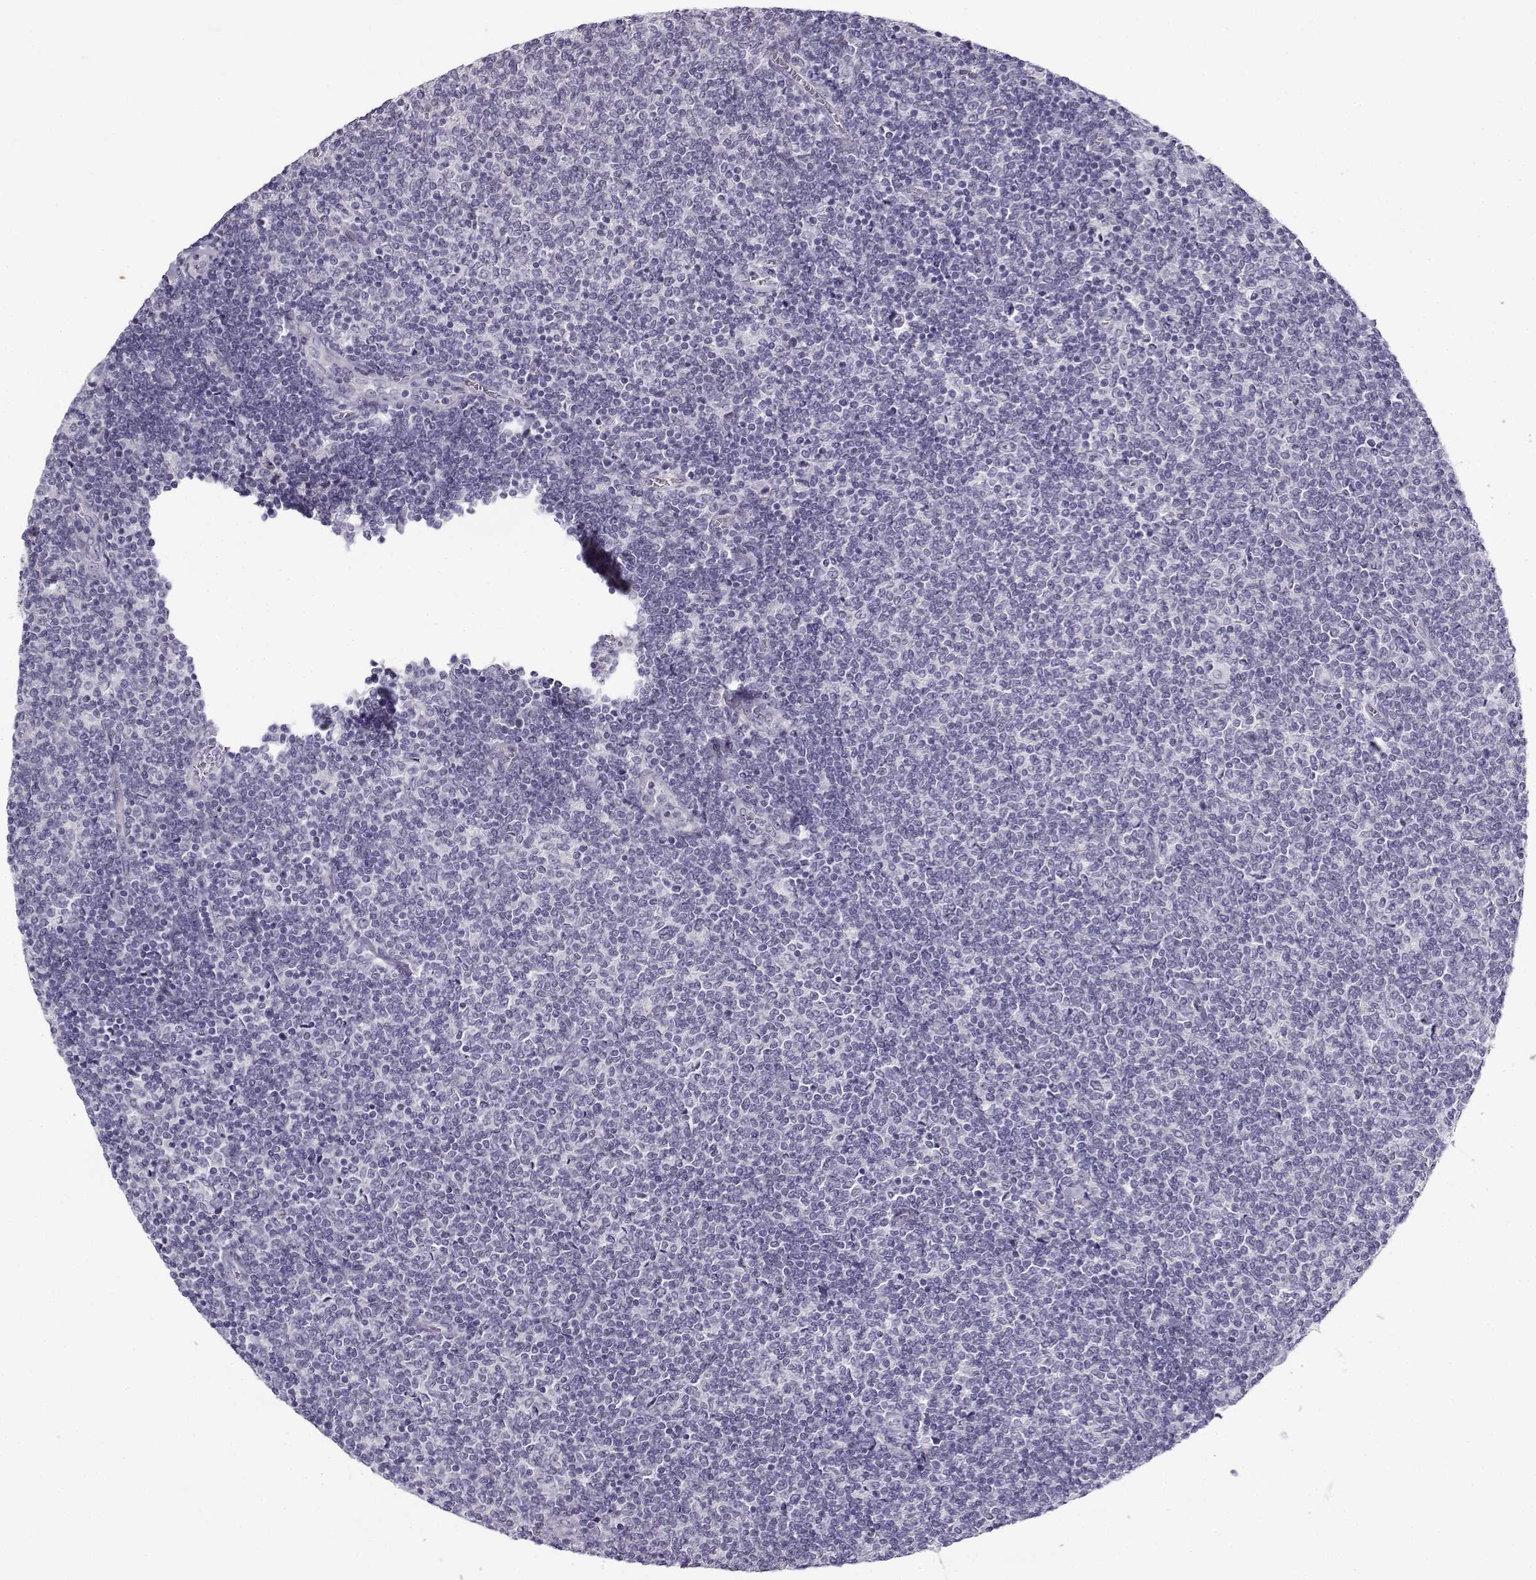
{"staining": {"intensity": "negative", "quantity": "none", "location": "none"}, "tissue": "lymphoma", "cell_type": "Tumor cells", "image_type": "cancer", "snomed": [{"axis": "morphology", "description": "Malignant lymphoma, non-Hodgkin's type, Low grade"}, {"axis": "topography", "description": "Lymph node"}], "caption": "Micrograph shows no significant protein positivity in tumor cells of lymphoma. (DAB (3,3'-diaminobenzidine) immunohistochemistry (IHC), high magnification).", "gene": "TEX55", "patient": {"sex": "male", "age": 52}}